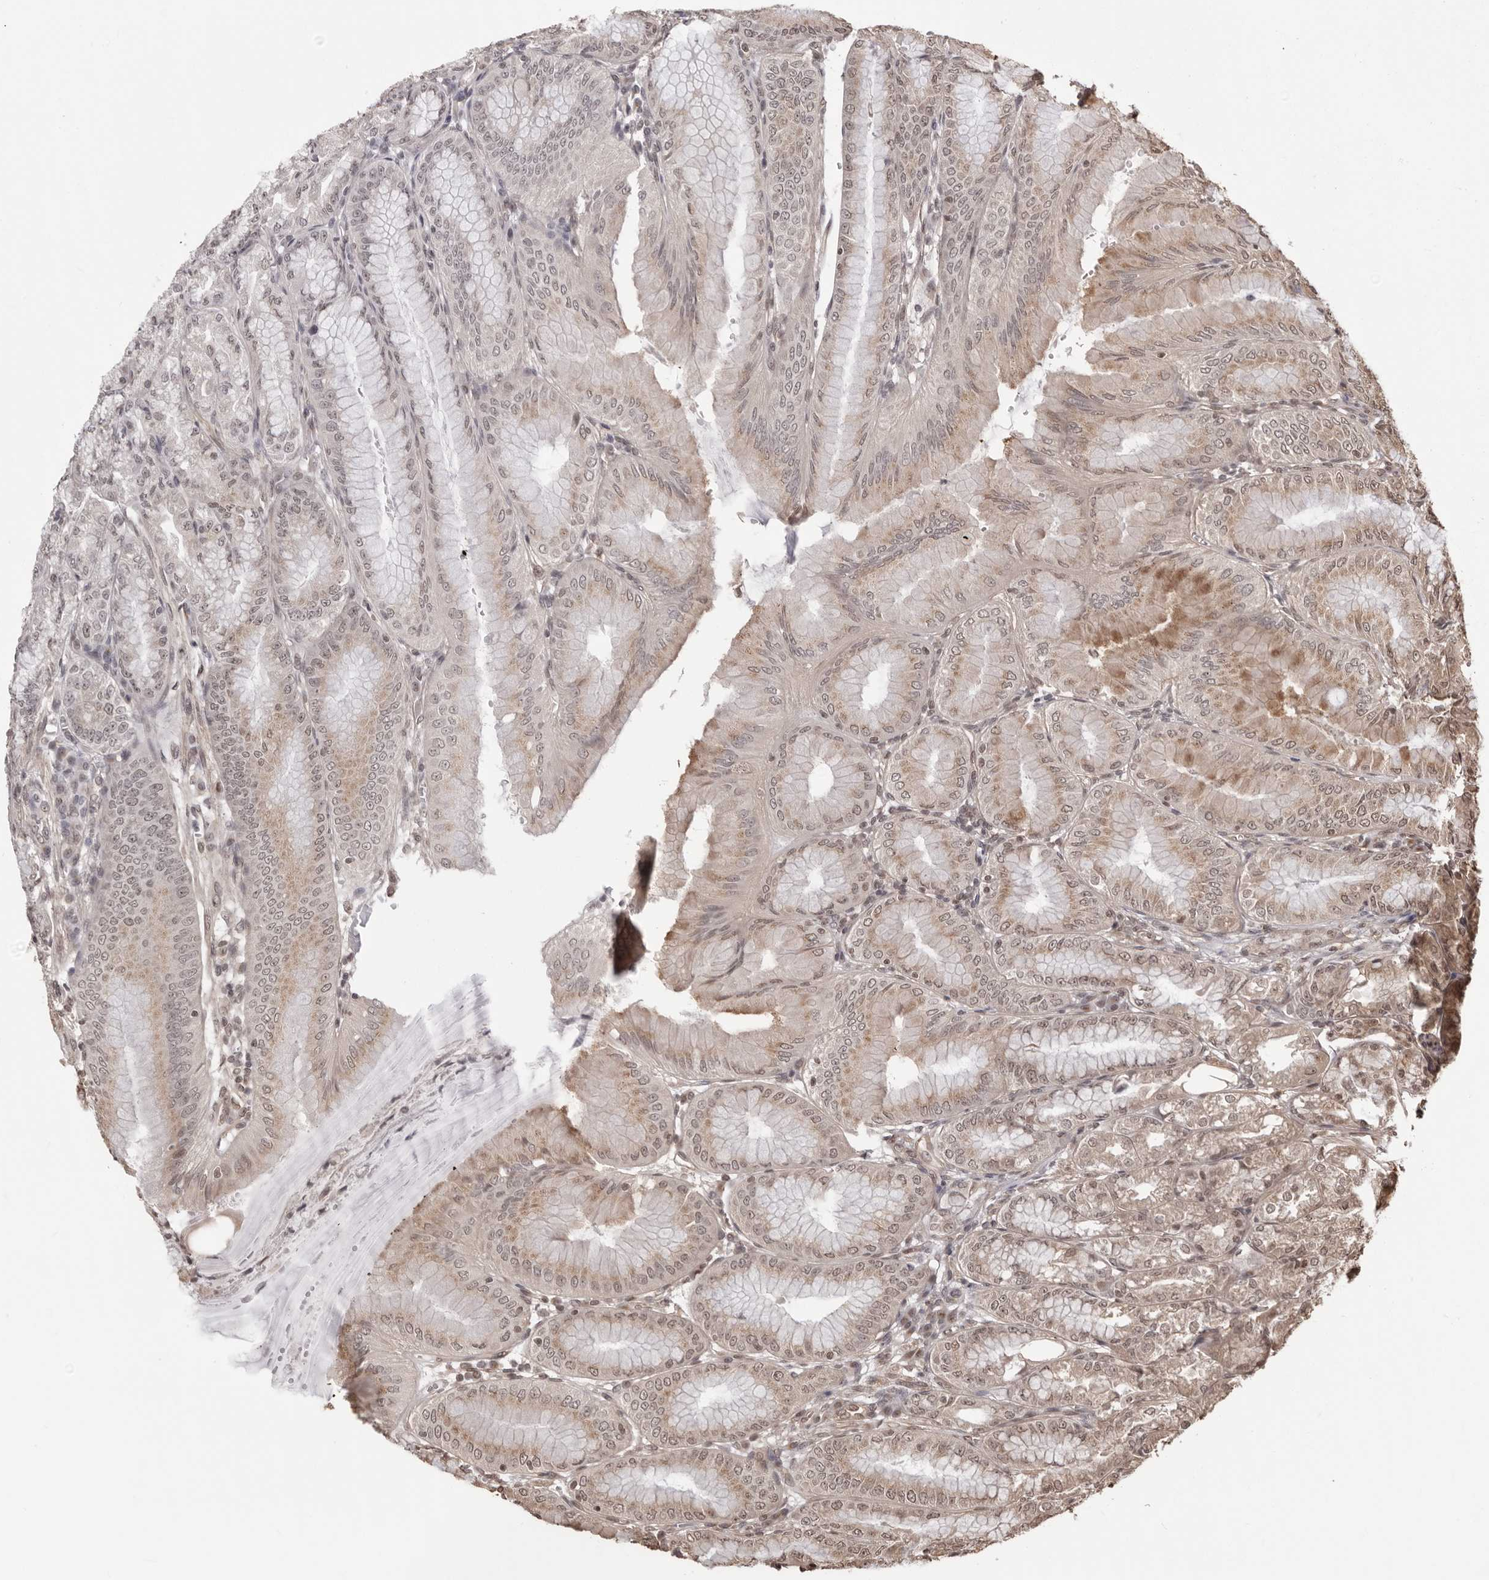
{"staining": {"intensity": "moderate", "quantity": ">75%", "location": "cytoplasmic/membranous,nuclear"}, "tissue": "stomach", "cell_type": "Glandular cells", "image_type": "normal", "snomed": [{"axis": "morphology", "description": "Normal tissue, NOS"}, {"axis": "topography", "description": "Stomach, lower"}], "caption": "A high-resolution histopathology image shows immunohistochemistry staining of benign stomach, which displays moderate cytoplasmic/membranous,nuclear staining in approximately >75% of glandular cells.", "gene": "SDE2", "patient": {"sex": "male", "age": 71}}